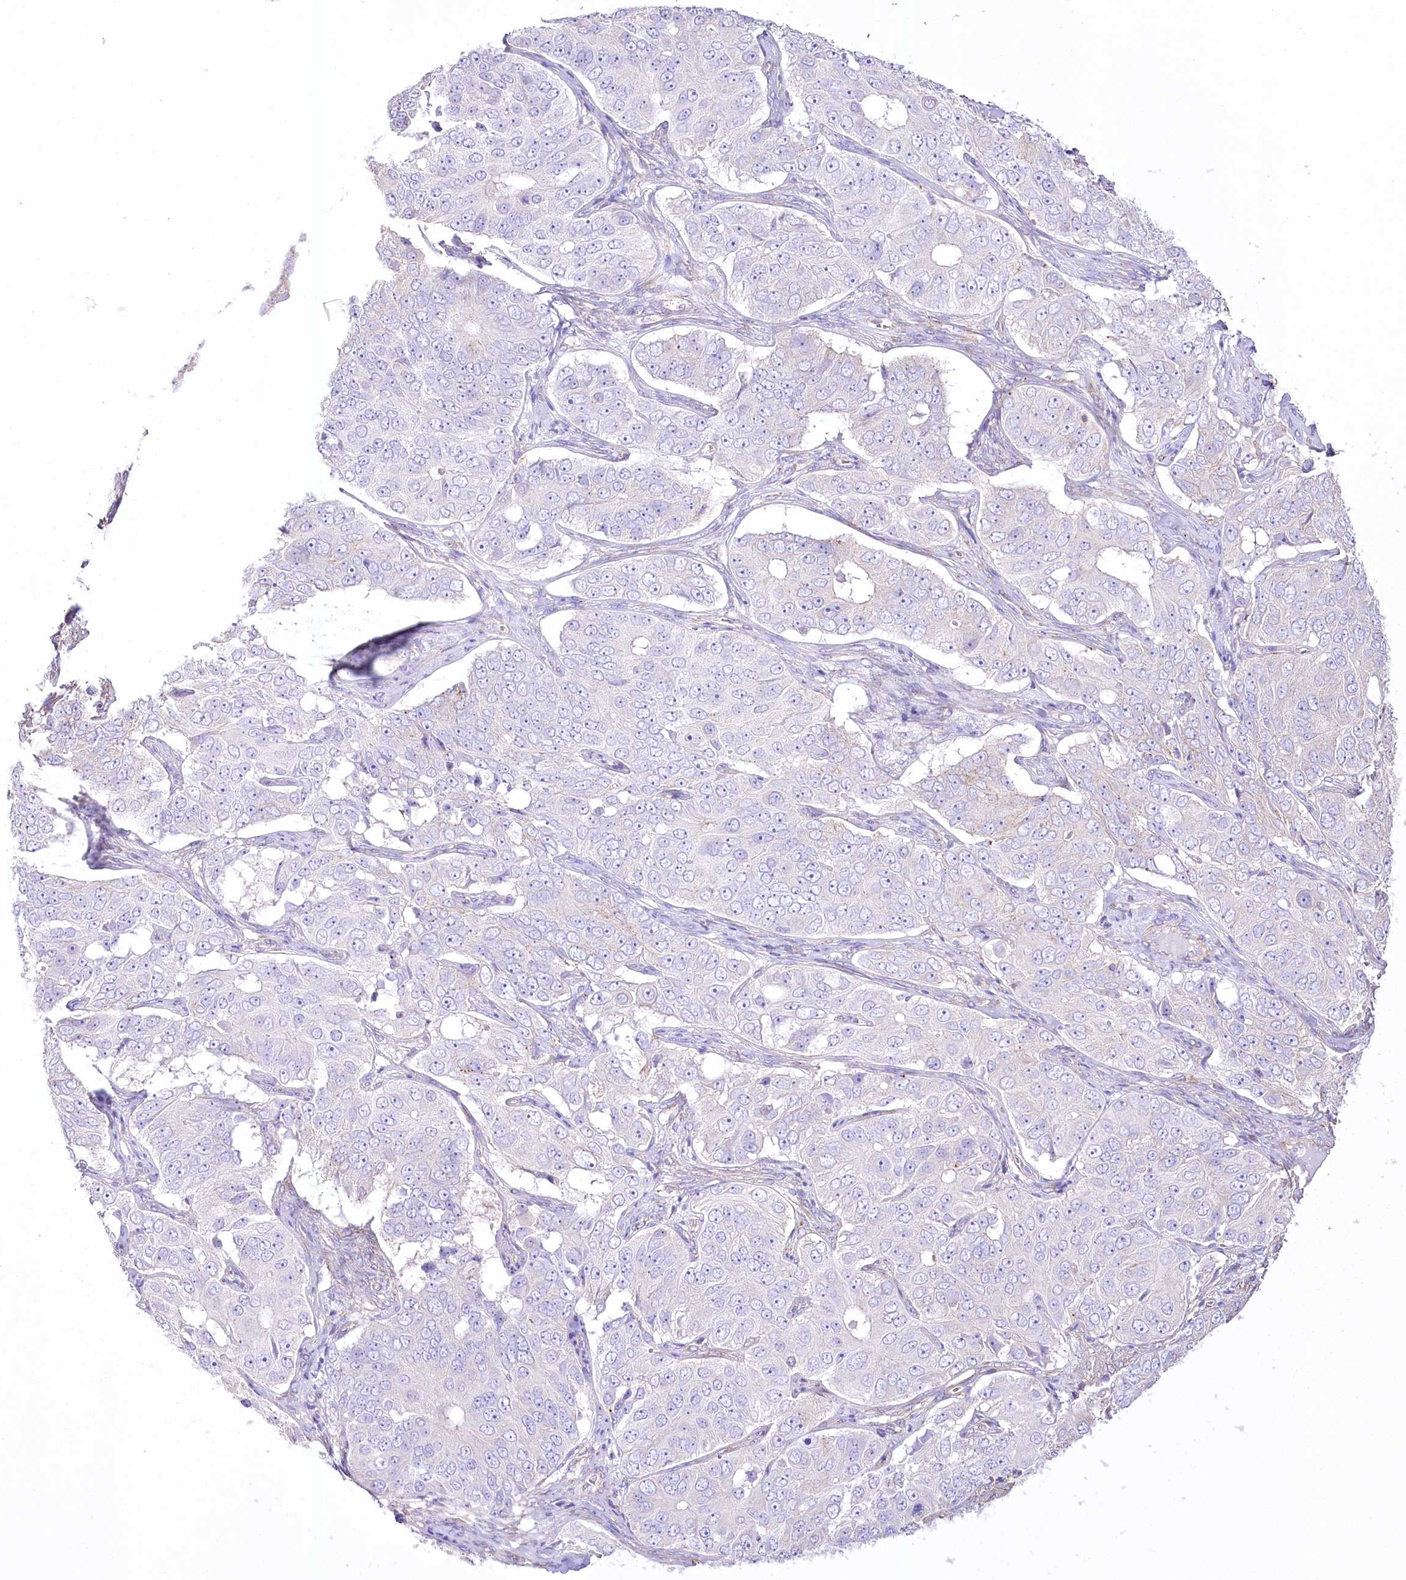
{"staining": {"intensity": "negative", "quantity": "none", "location": "none"}, "tissue": "ovarian cancer", "cell_type": "Tumor cells", "image_type": "cancer", "snomed": [{"axis": "morphology", "description": "Carcinoma, endometroid"}, {"axis": "topography", "description": "Ovary"}], "caption": "Tumor cells are negative for protein expression in human ovarian cancer.", "gene": "FAM216A", "patient": {"sex": "female", "age": 51}}